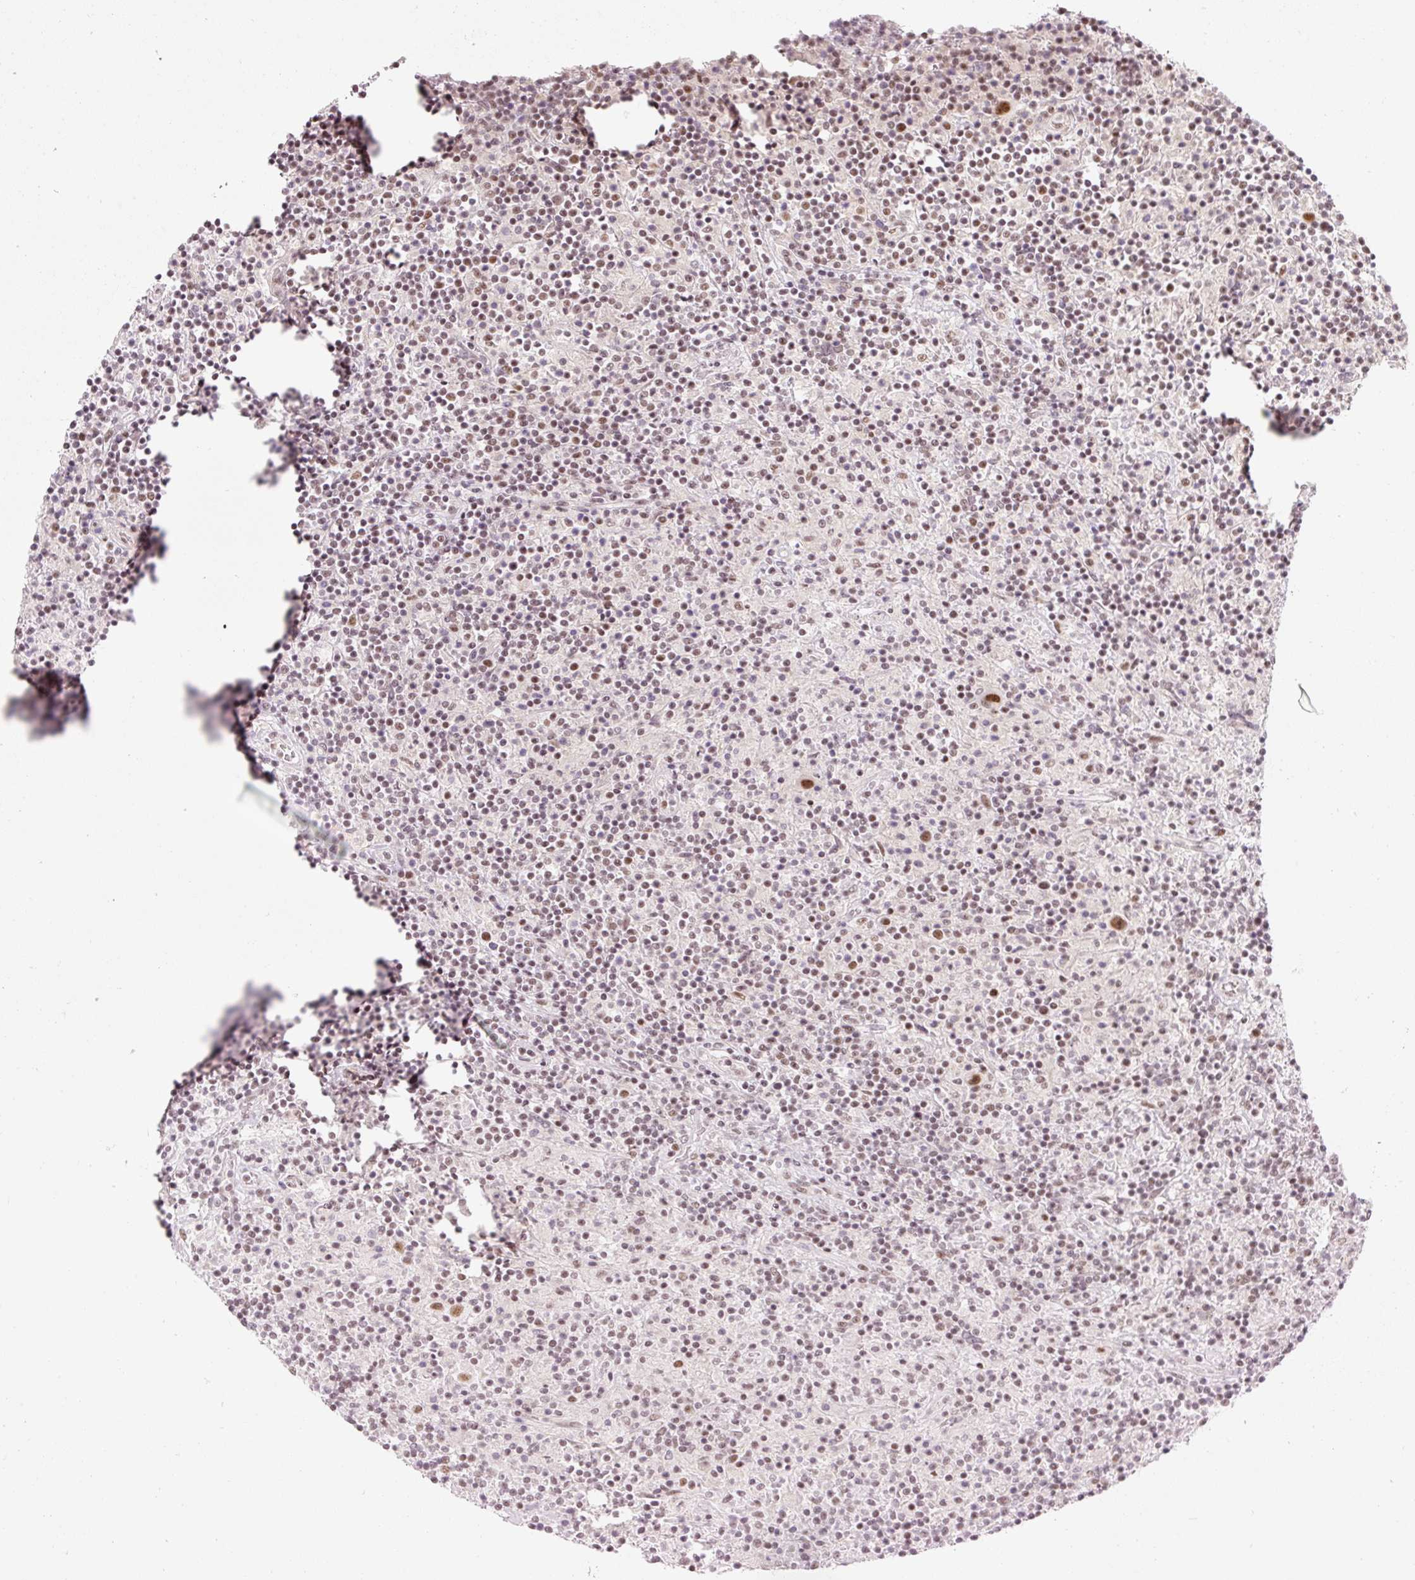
{"staining": {"intensity": "moderate", "quantity": ">75%", "location": "nuclear"}, "tissue": "lymphoma", "cell_type": "Tumor cells", "image_type": "cancer", "snomed": [{"axis": "morphology", "description": "Hodgkin's disease, NOS"}, {"axis": "topography", "description": "Lymph node"}], "caption": "The histopathology image reveals a brown stain indicating the presence of a protein in the nuclear of tumor cells in Hodgkin's disease.", "gene": "U2AF2", "patient": {"sex": "male", "age": 70}}